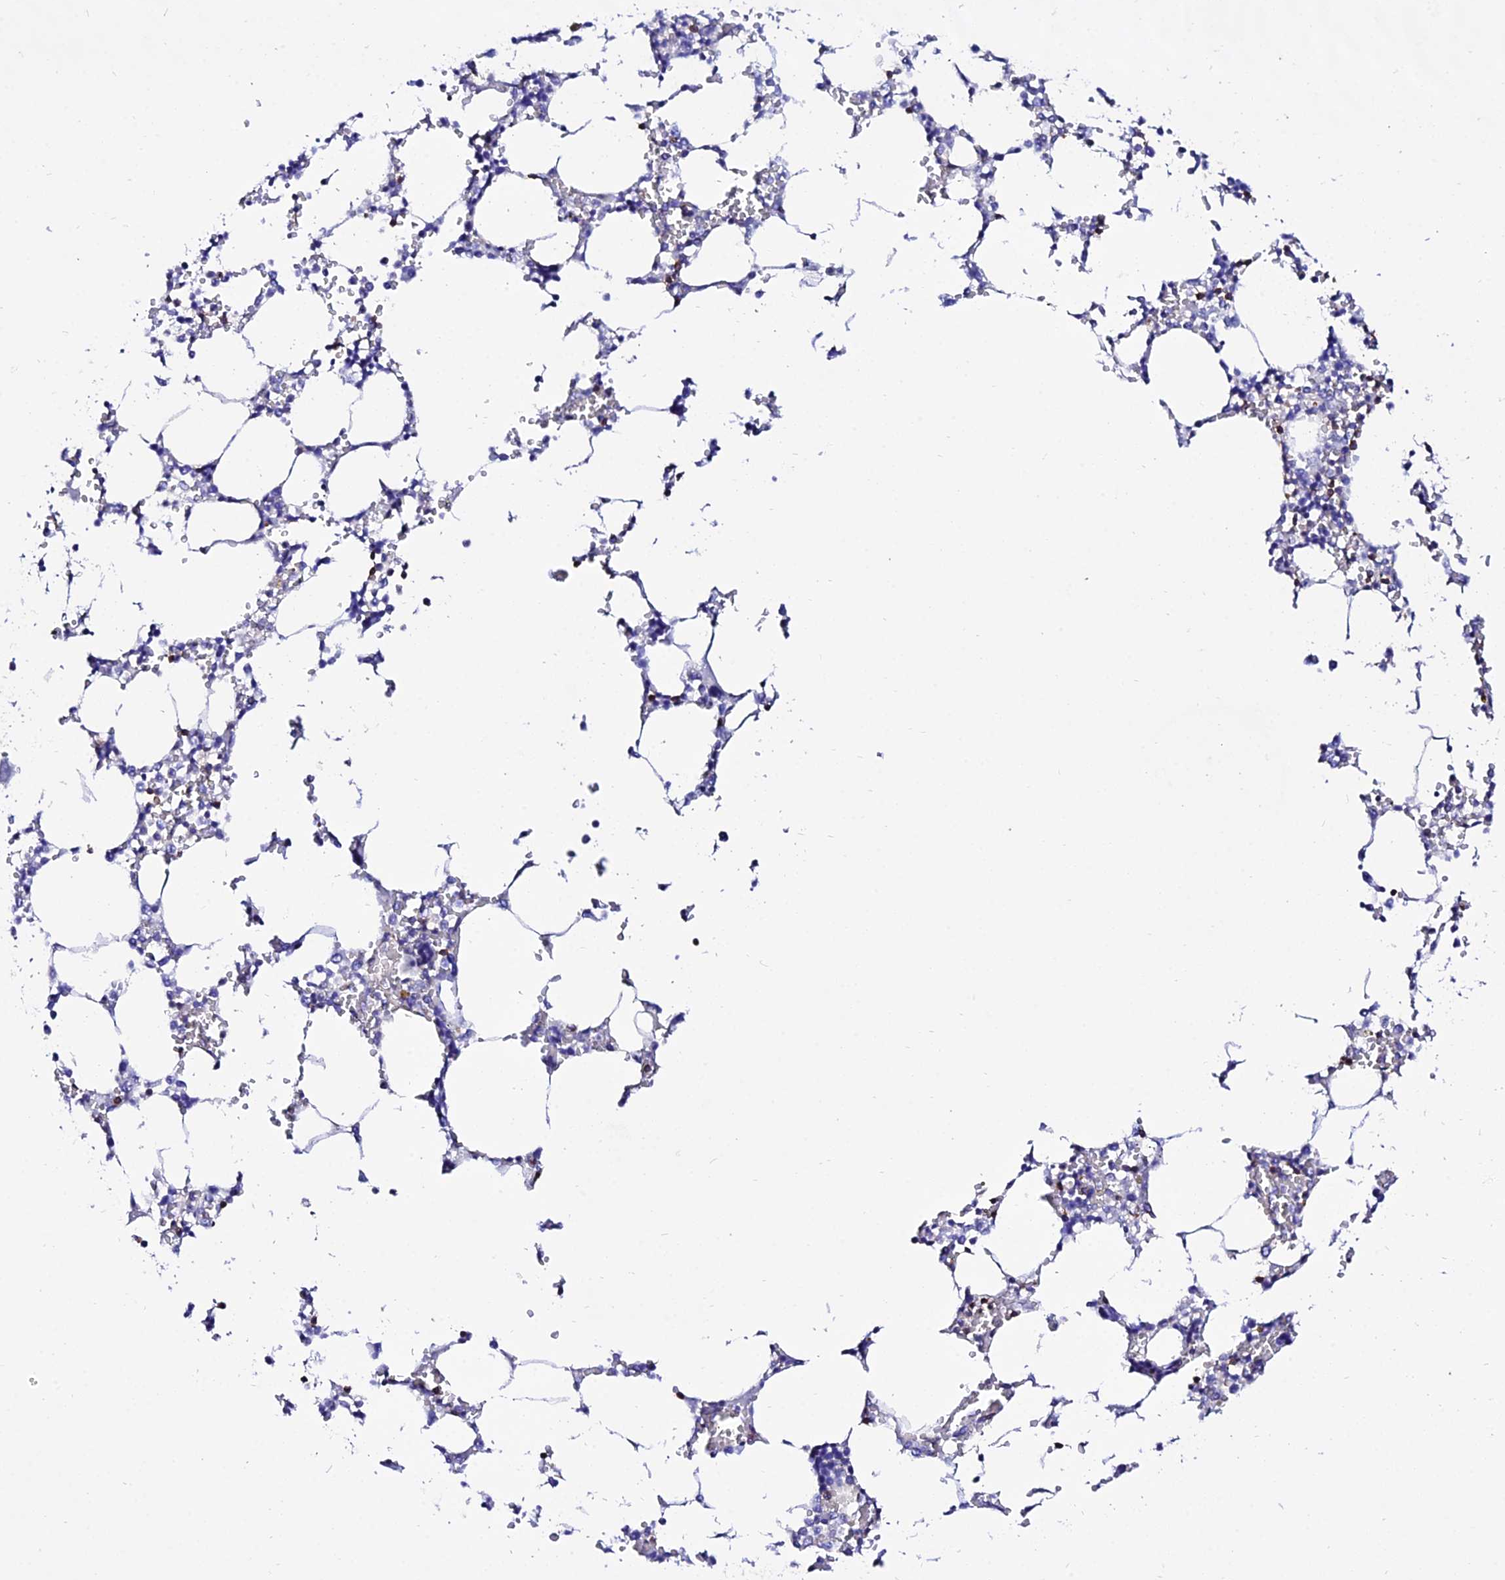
{"staining": {"intensity": "negative", "quantity": "none", "location": "none"}, "tissue": "bone marrow", "cell_type": "Hematopoietic cells", "image_type": "normal", "snomed": [{"axis": "morphology", "description": "Normal tissue, NOS"}, {"axis": "topography", "description": "Bone marrow"}], "caption": "The histopathology image displays no staining of hematopoietic cells in normal bone marrow. (Immunohistochemistry, brightfield microscopy, high magnification).", "gene": "S100A16", "patient": {"sex": "male", "age": 64}}